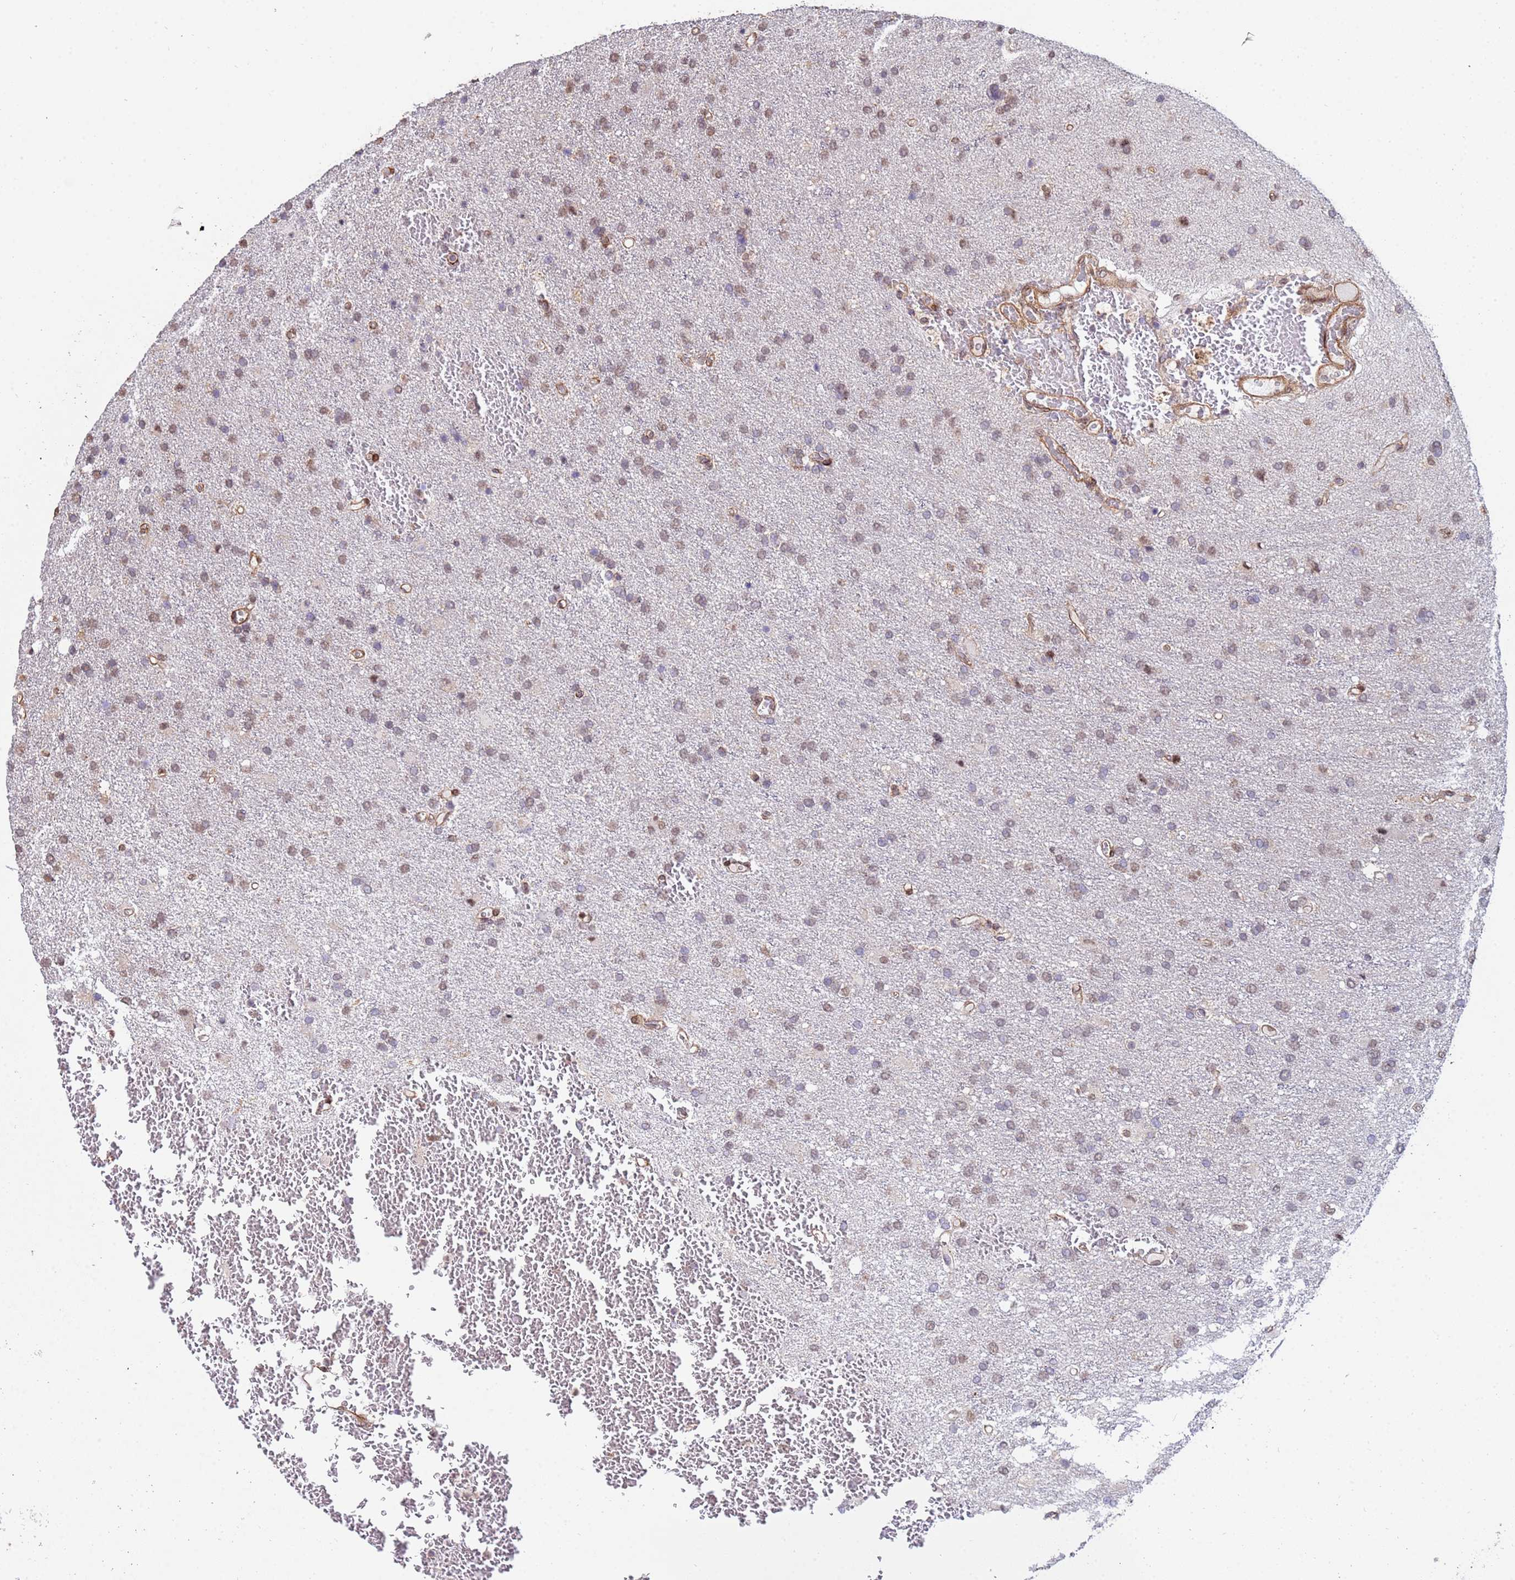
{"staining": {"intensity": "weak", "quantity": ">75%", "location": "nuclear"}, "tissue": "glioma", "cell_type": "Tumor cells", "image_type": "cancer", "snomed": [{"axis": "morphology", "description": "Glioma, malignant, High grade"}, {"axis": "topography", "description": "Brain"}], "caption": "Immunohistochemistry (IHC) image of human glioma stained for a protein (brown), which displays low levels of weak nuclear staining in about >75% of tumor cells.", "gene": "TRIP6", "patient": {"sex": "female", "age": 74}}